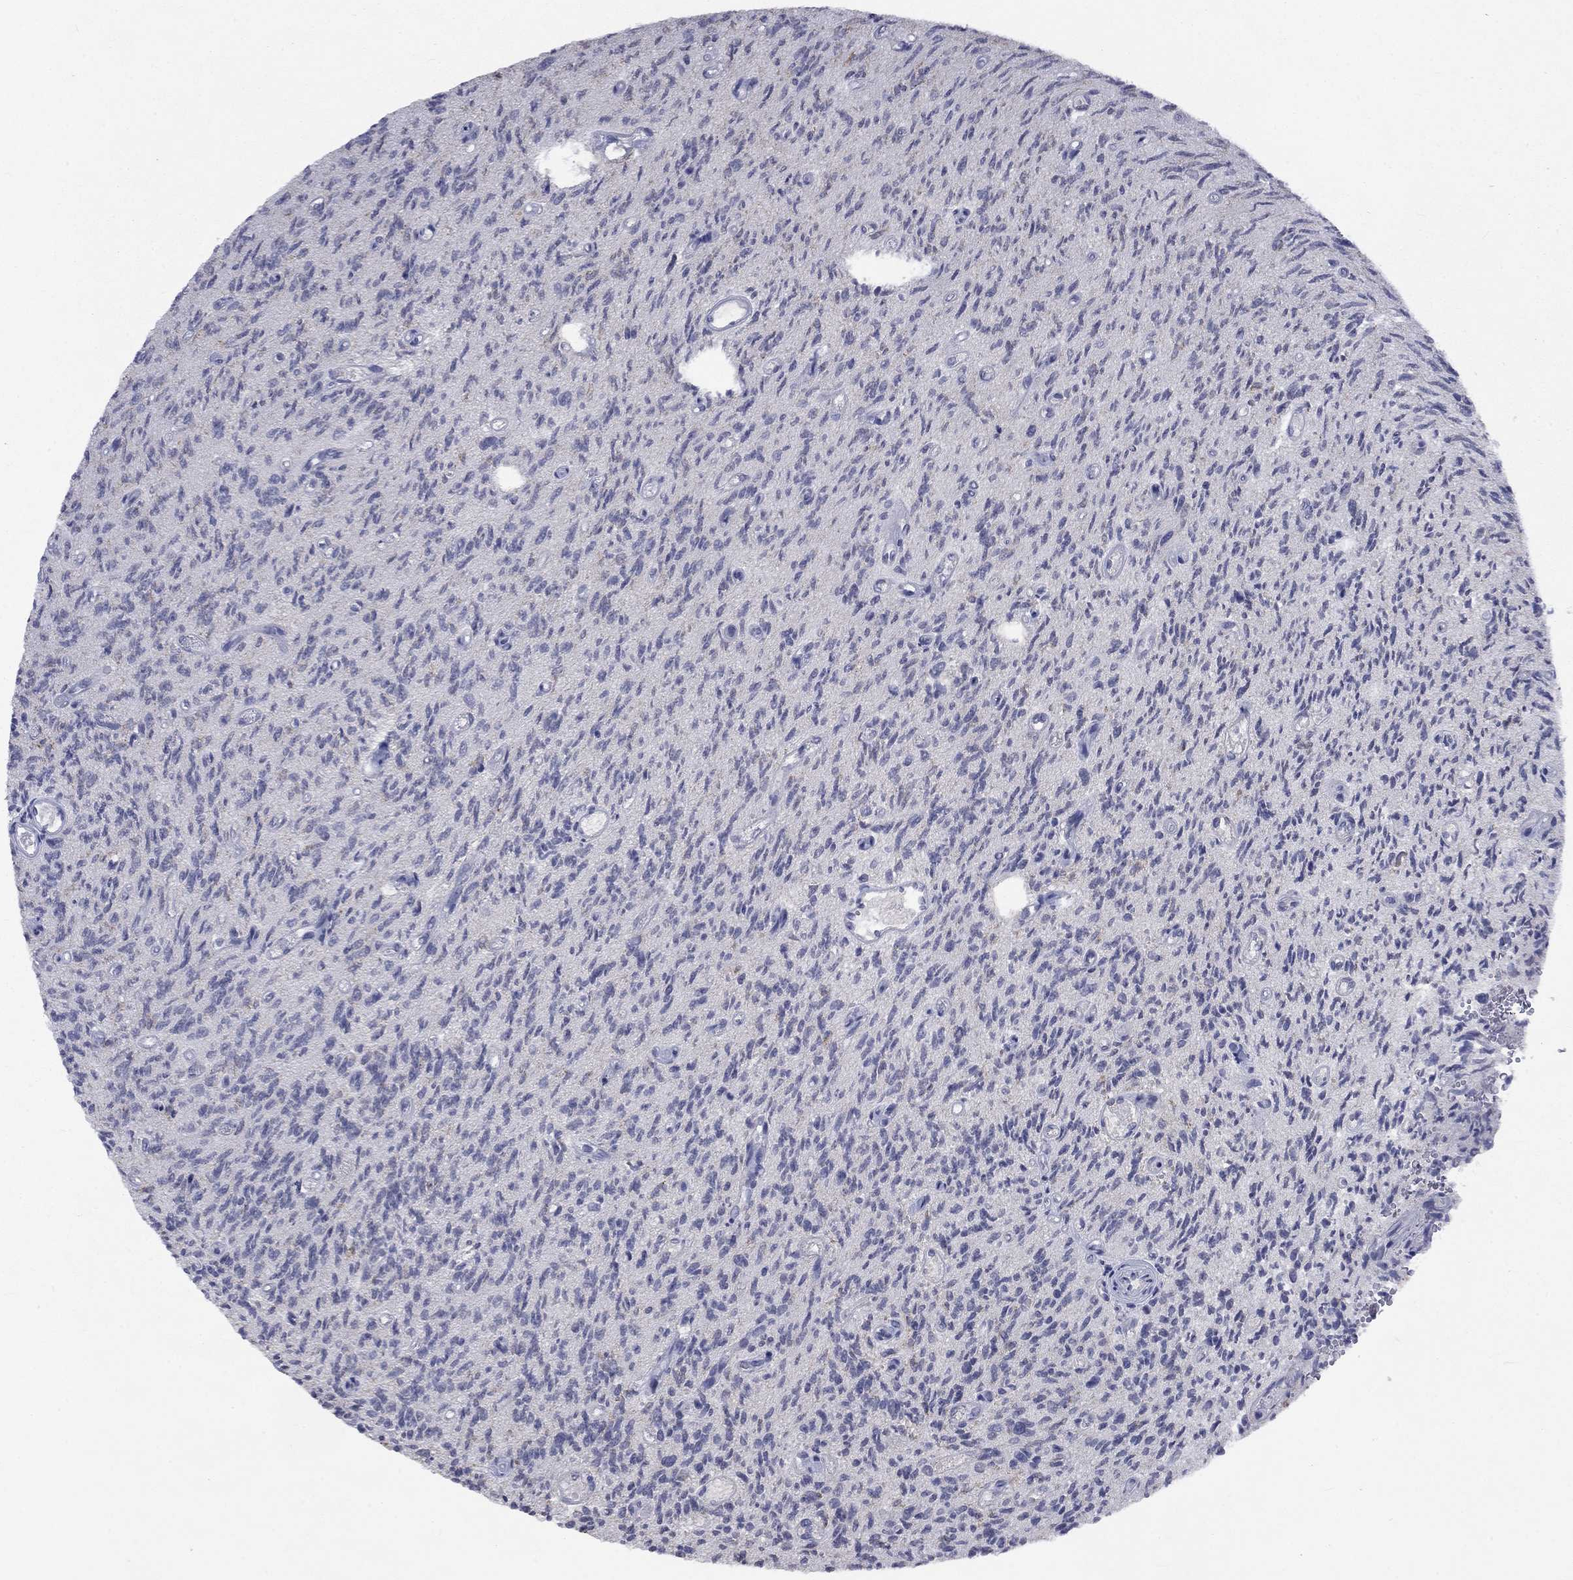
{"staining": {"intensity": "negative", "quantity": "none", "location": "none"}, "tissue": "glioma", "cell_type": "Tumor cells", "image_type": "cancer", "snomed": [{"axis": "morphology", "description": "Glioma, malignant, High grade"}, {"axis": "topography", "description": "Brain"}], "caption": "IHC photomicrograph of neoplastic tissue: malignant glioma (high-grade) stained with DAB (3,3'-diaminobenzidine) reveals no significant protein expression in tumor cells. (DAB immunohistochemistry visualized using brightfield microscopy, high magnification).", "gene": "SPATA33", "patient": {"sex": "male", "age": 64}}